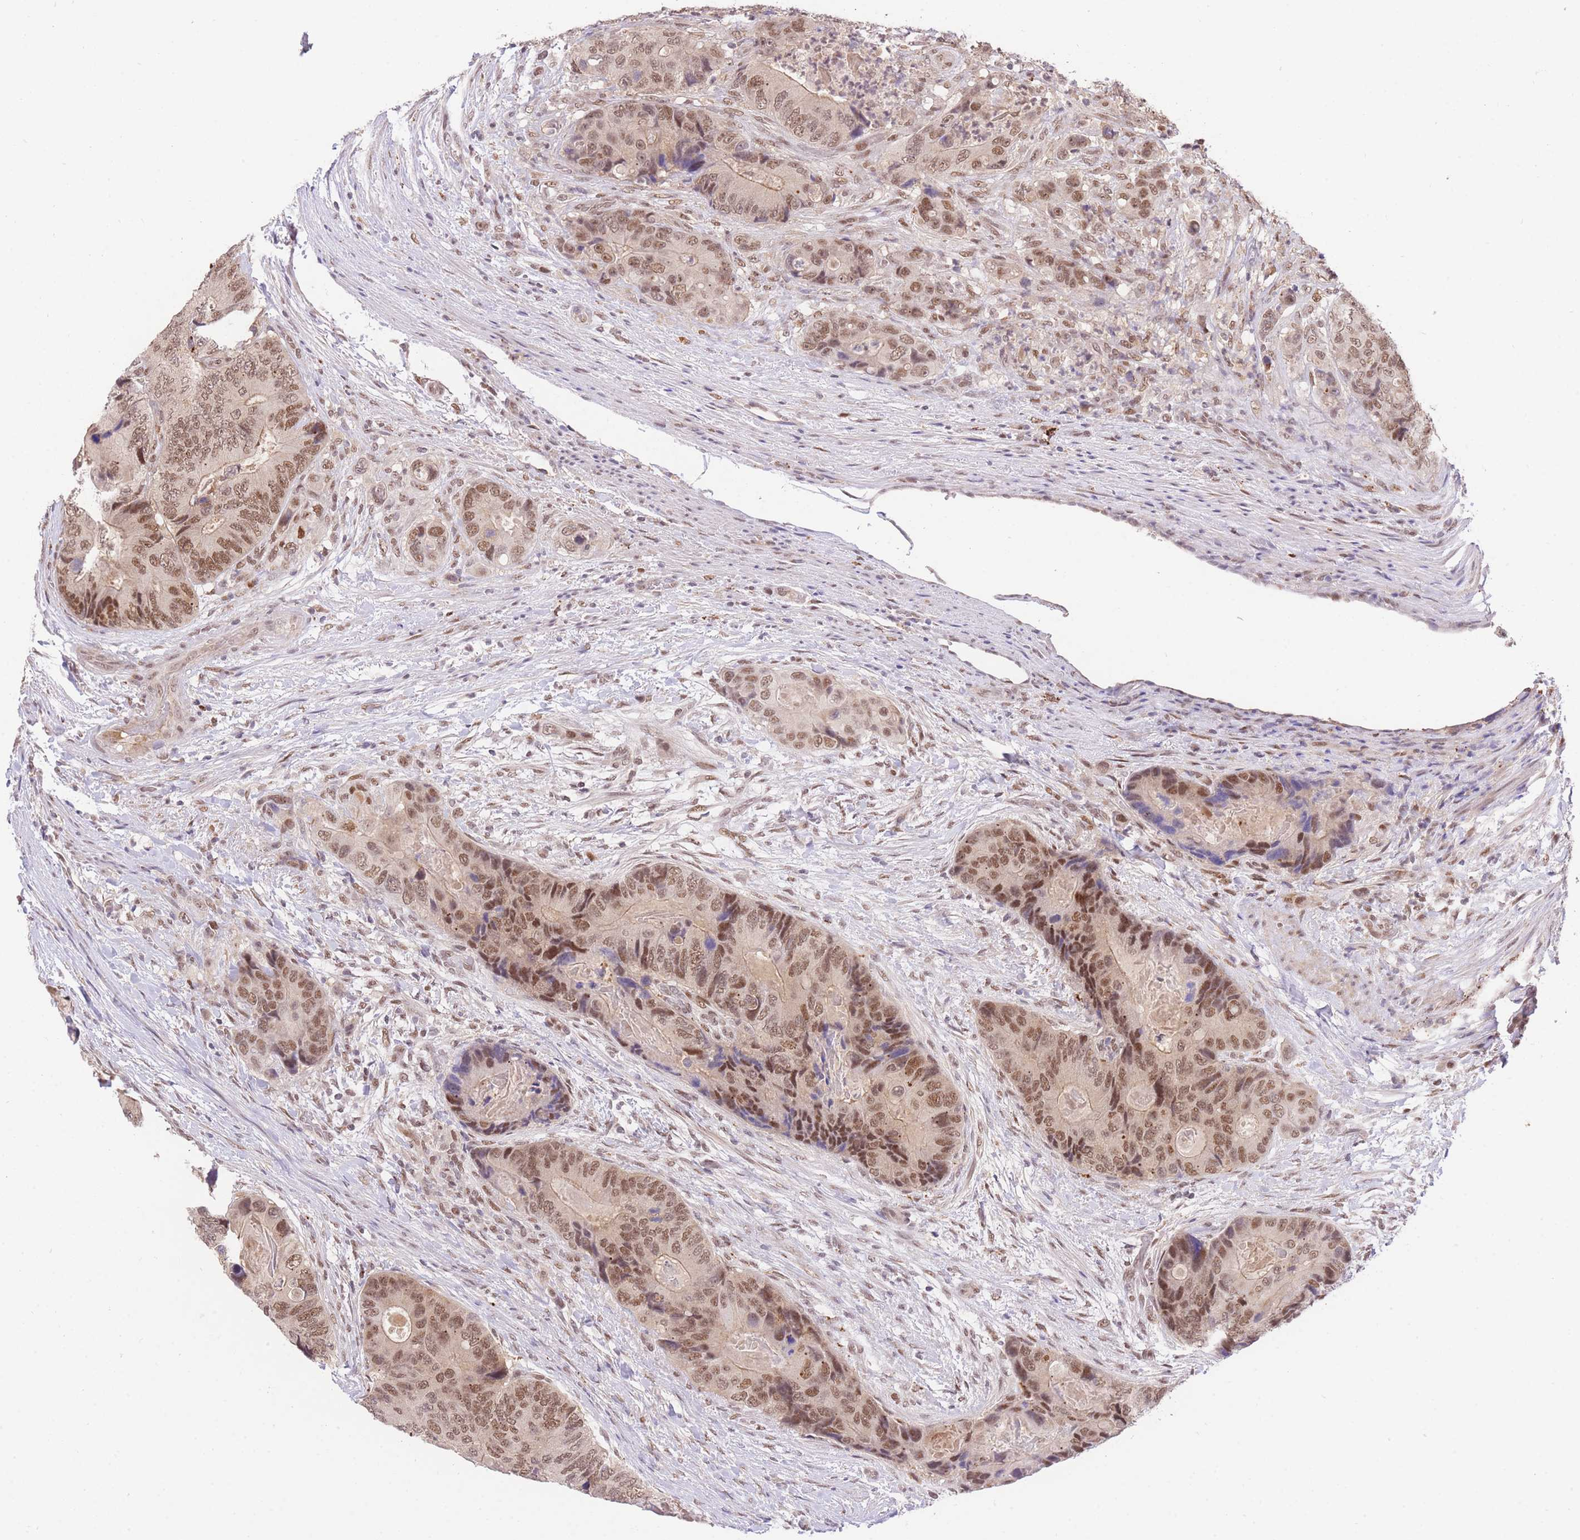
{"staining": {"intensity": "moderate", "quantity": ">75%", "location": "nuclear"}, "tissue": "colorectal cancer", "cell_type": "Tumor cells", "image_type": "cancer", "snomed": [{"axis": "morphology", "description": "Adenocarcinoma, NOS"}, {"axis": "topography", "description": "Colon"}], "caption": "Protein staining demonstrates moderate nuclear positivity in approximately >75% of tumor cells in adenocarcinoma (colorectal).", "gene": "UBXN7", "patient": {"sex": "male", "age": 84}}